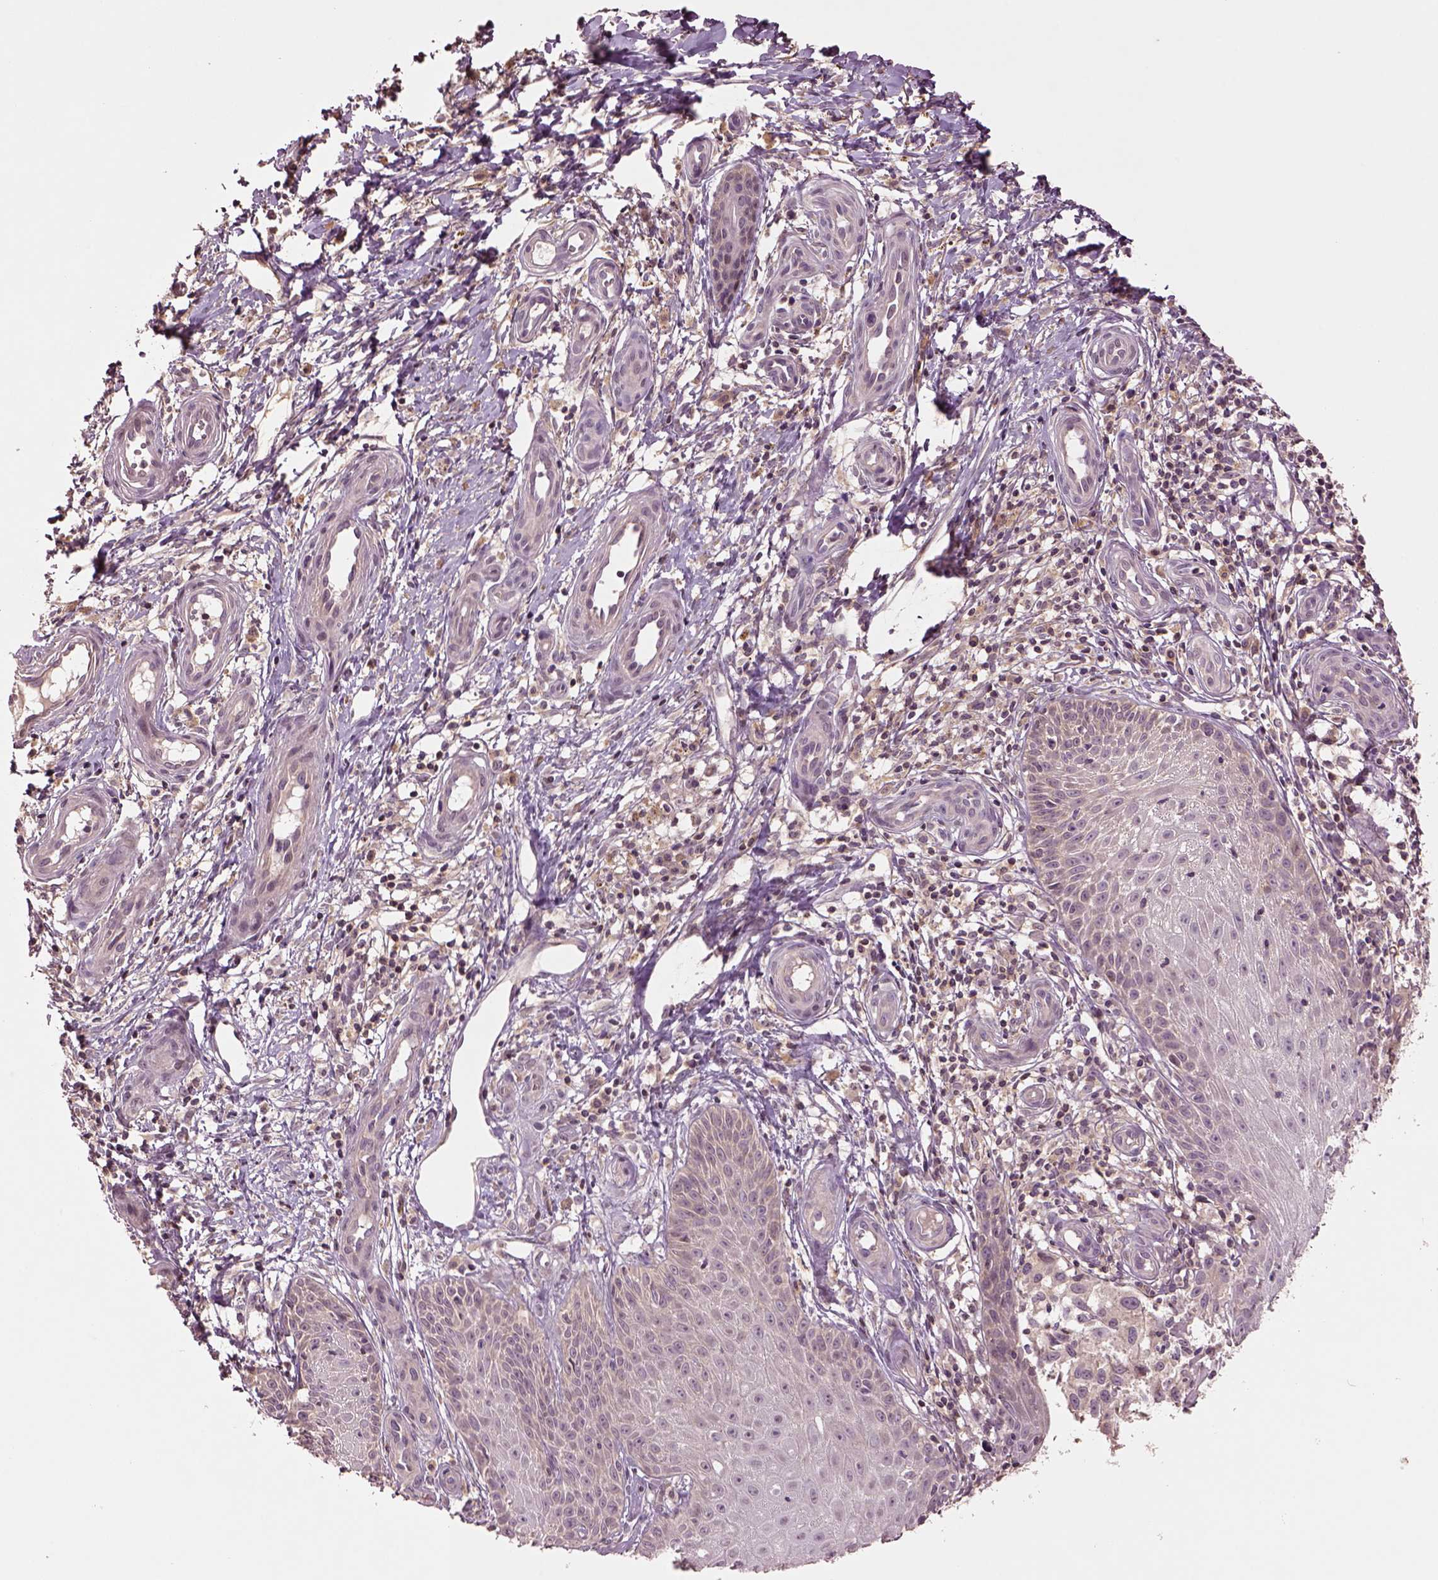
{"staining": {"intensity": "negative", "quantity": "none", "location": "none"}, "tissue": "melanoma", "cell_type": "Tumor cells", "image_type": "cancer", "snomed": [{"axis": "morphology", "description": "Malignant melanoma, NOS"}, {"axis": "topography", "description": "Skin"}], "caption": "Melanoma was stained to show a protein in brown. There is no significant staining in tumor cells.", "gene": "MTHFS", "patient": {"sex": "female", "age": 53}}